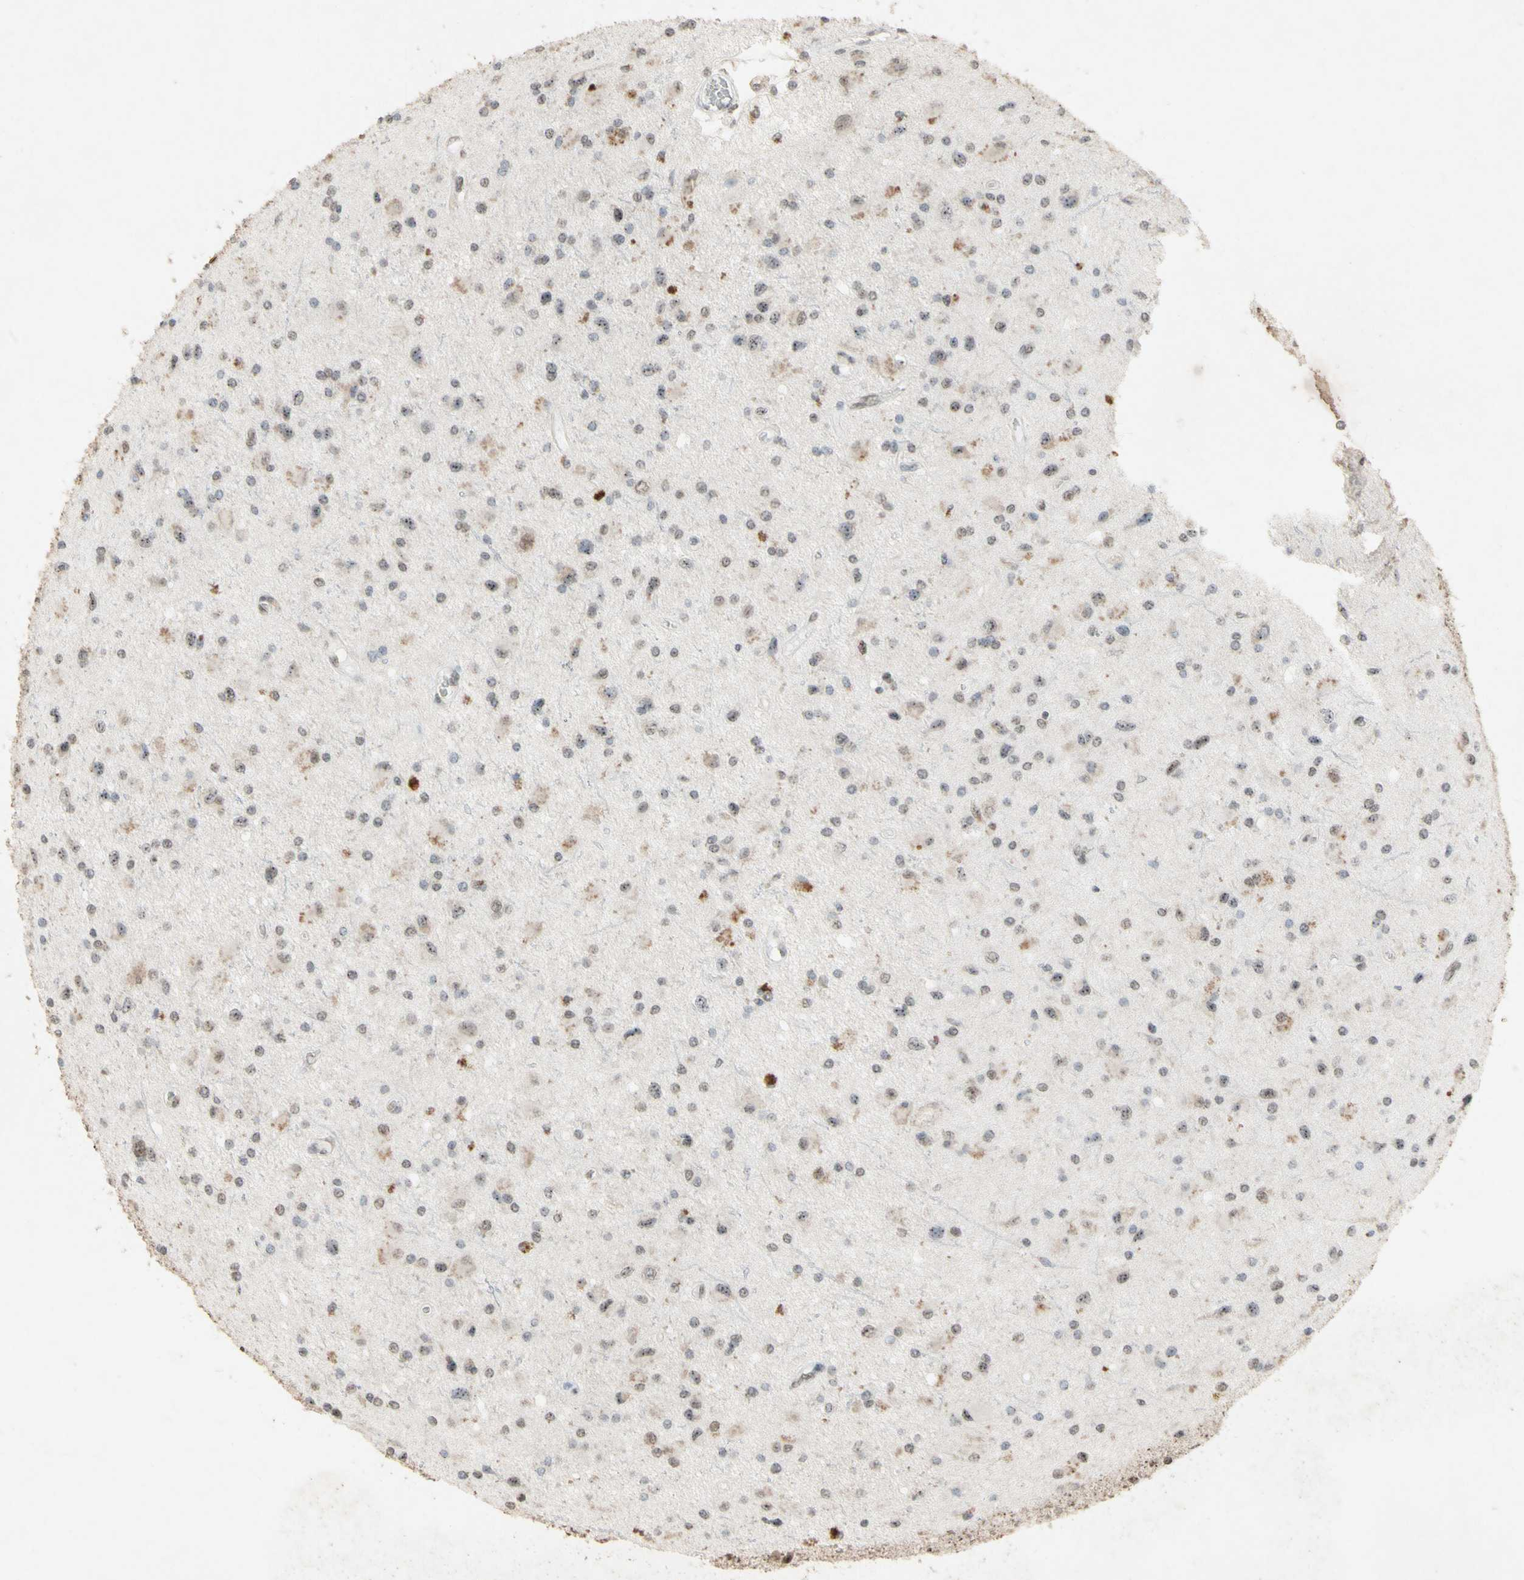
{"staining": {"intensity": "weak", "quantity": "<25%", "location": "cytoplasmic/membranous,nuclear"}, "tissue": "glioma", "cell_type": "Tumor cells", "image_type": "cancer", "snomed": [{"axis": "morphology", "description": "Glioma, malignant, Low grade"}, {"axis": "topography", "description": "Brain"}], "caption": "Immunohistochemistry (IHC) of glioma displays no positivity in tumor cells.", "gene": "CENPB", "patient": {"sex": "male", "age": 58}}